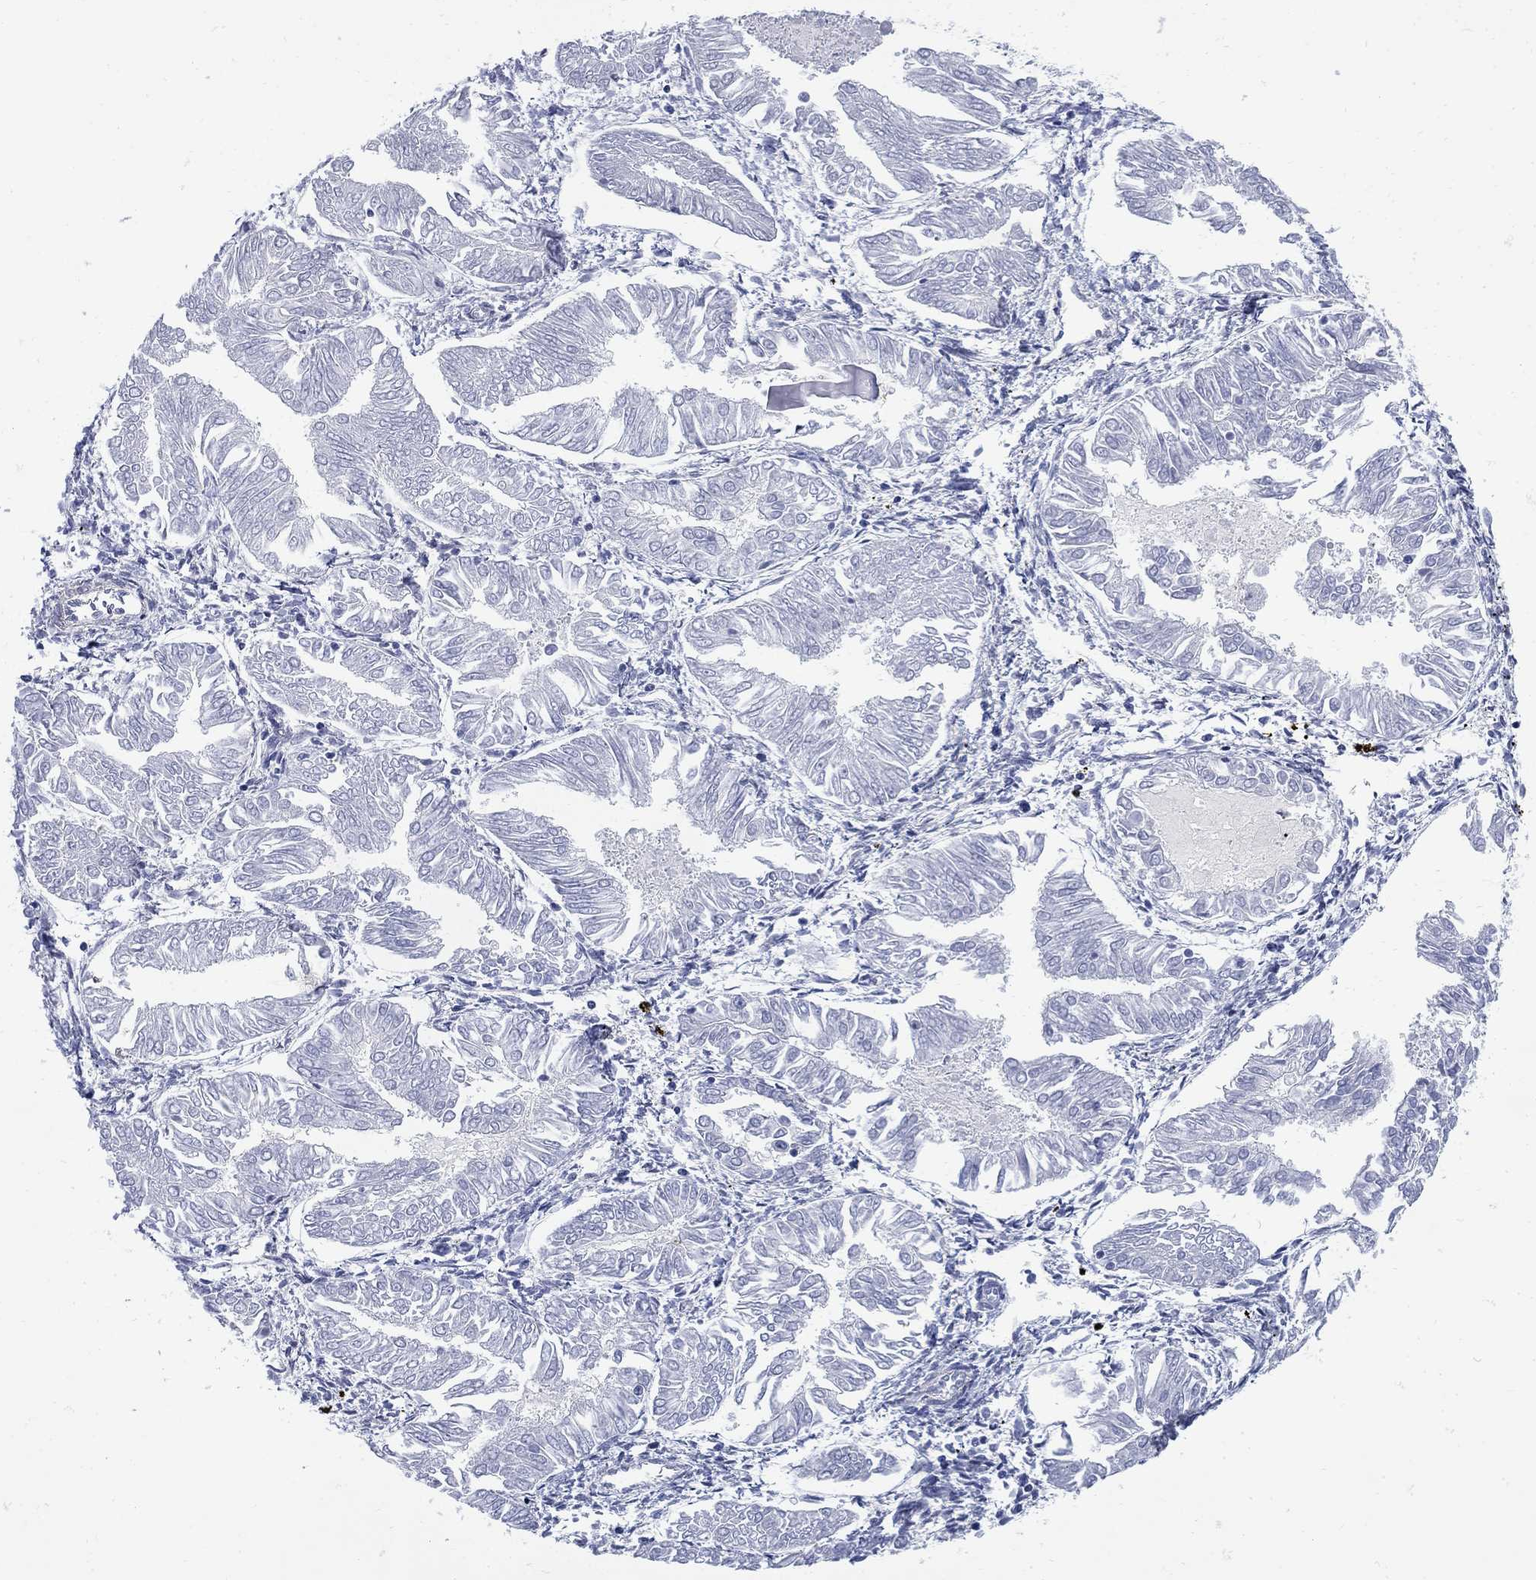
{"staining": {"intensity": "negative", "quantity": "none", "location": "none"}, "tissue": "endometrial cancer", "cell_type": "Tumor cells", "image_type": "cancer", "snomed": [{"axis": "morphology", "description": "Adenocarcinoma, NOS"}, {"axis": "topography", "description": "Endometrium"}], "caption": "Tumor cells are negative for brown protein staining in endometrial cancer (adenocarcinoma).", "gene": "SEPTIN8", "patient": {"sex": "female", "age": 53}}